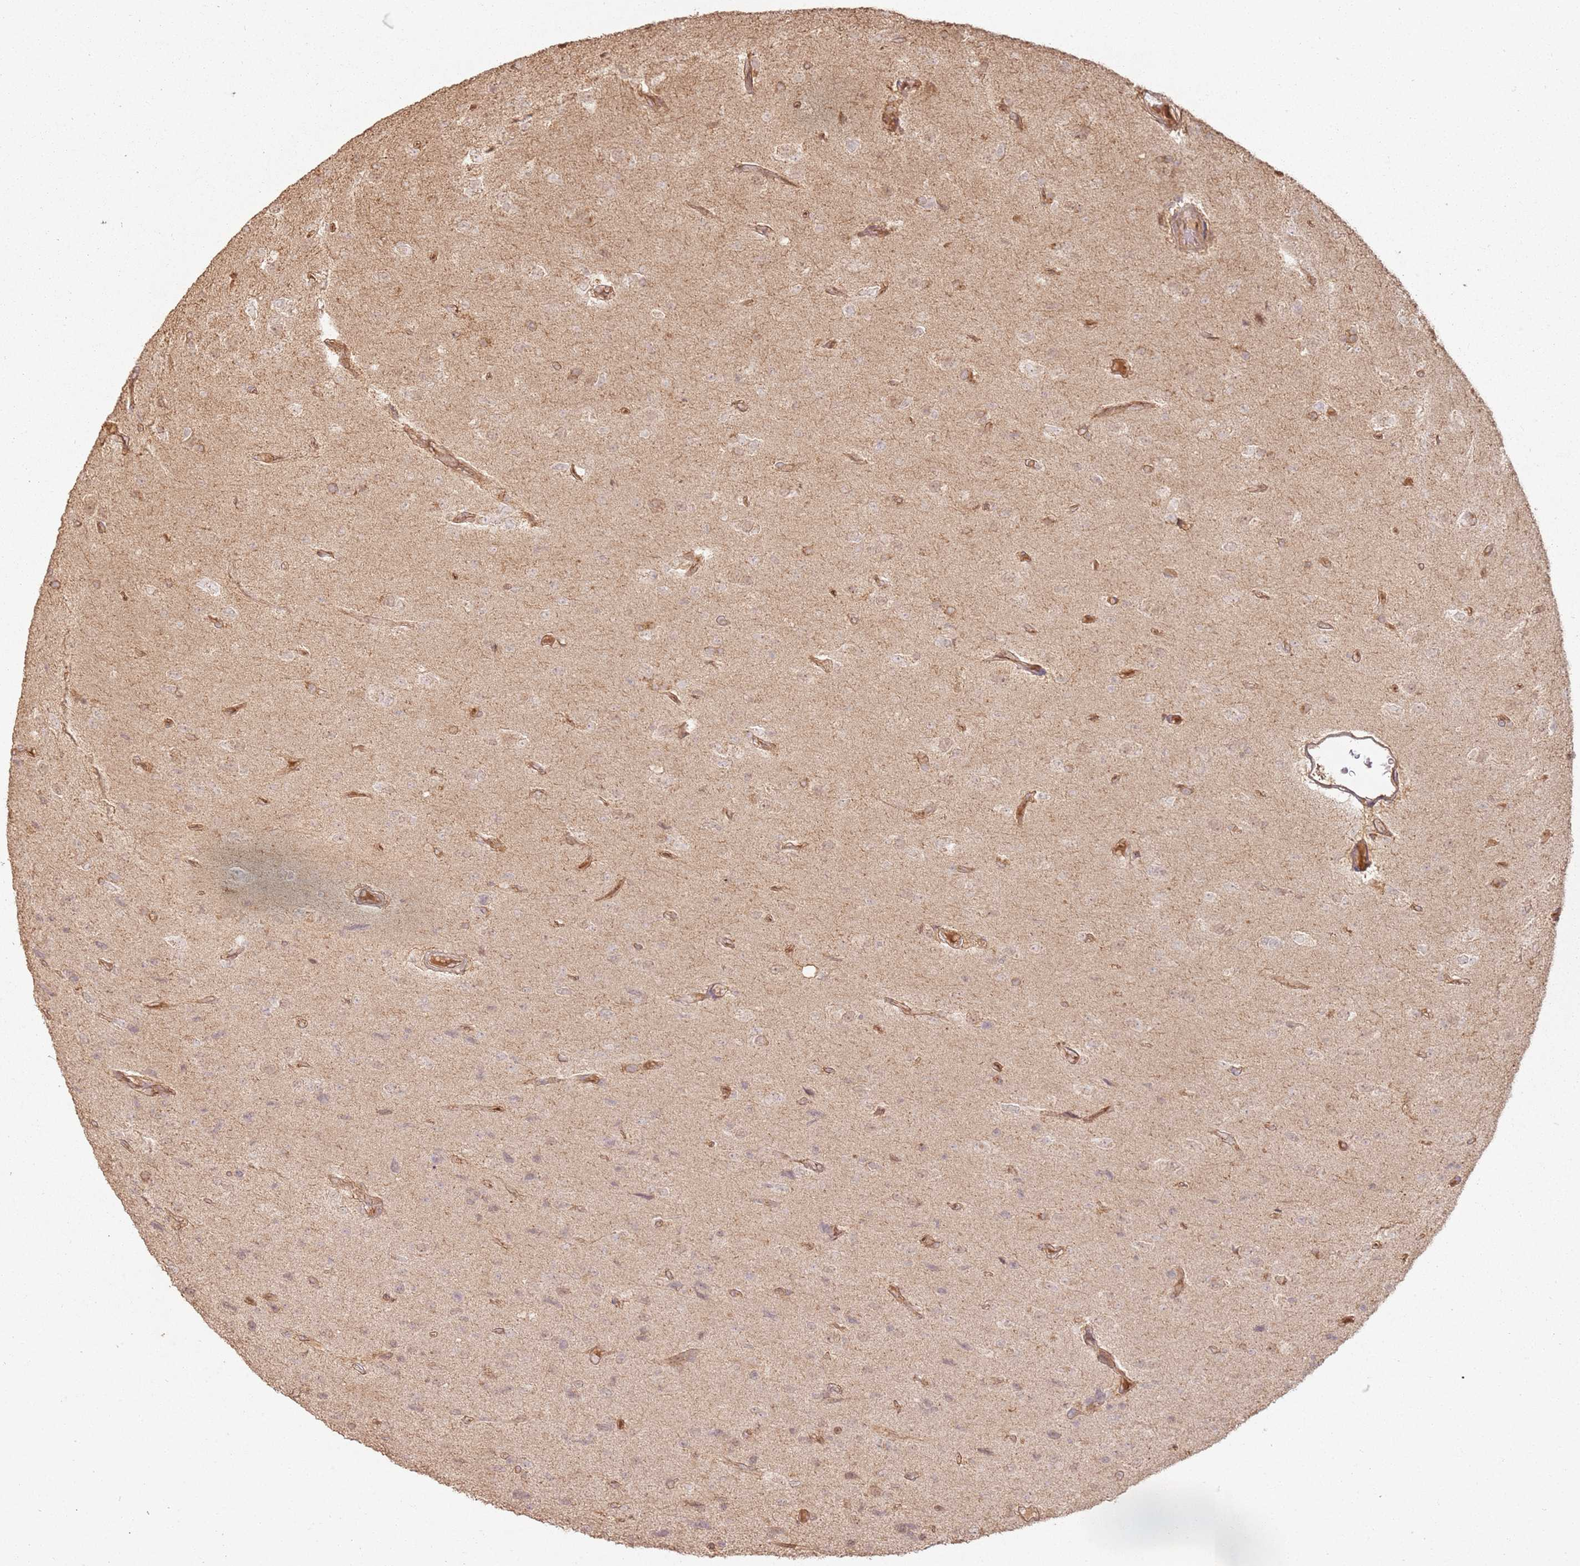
{"staining": {"intensity": "weak", "quantity": "25%-75%", "location": "cytoplasmic/membranous,nuclear"}, "tissue": "glioma", "cell_type": "Tumor cells", "image_type": "cancer", "snomed": [{"axis": "morphology", "description": "Glioma, malignant, High grade"}, {"axis": "topography", "description": "Brain"}], "caption": "Immunohistochemistry staining of malignant high-grade glioma, which shows low levels of weak cytoplasmic/membranous and nuclear positivity in about 25%-75% of tumor cells indicating weak cytoplasmic/membranous and nuclear protein staining. The staining was performed using DAB (brown) for protein detection and nuclei were counterstained in hematoxylin (blue).", "gene": "ZNF776", "patient": {"sex": "male", "age": 77}}